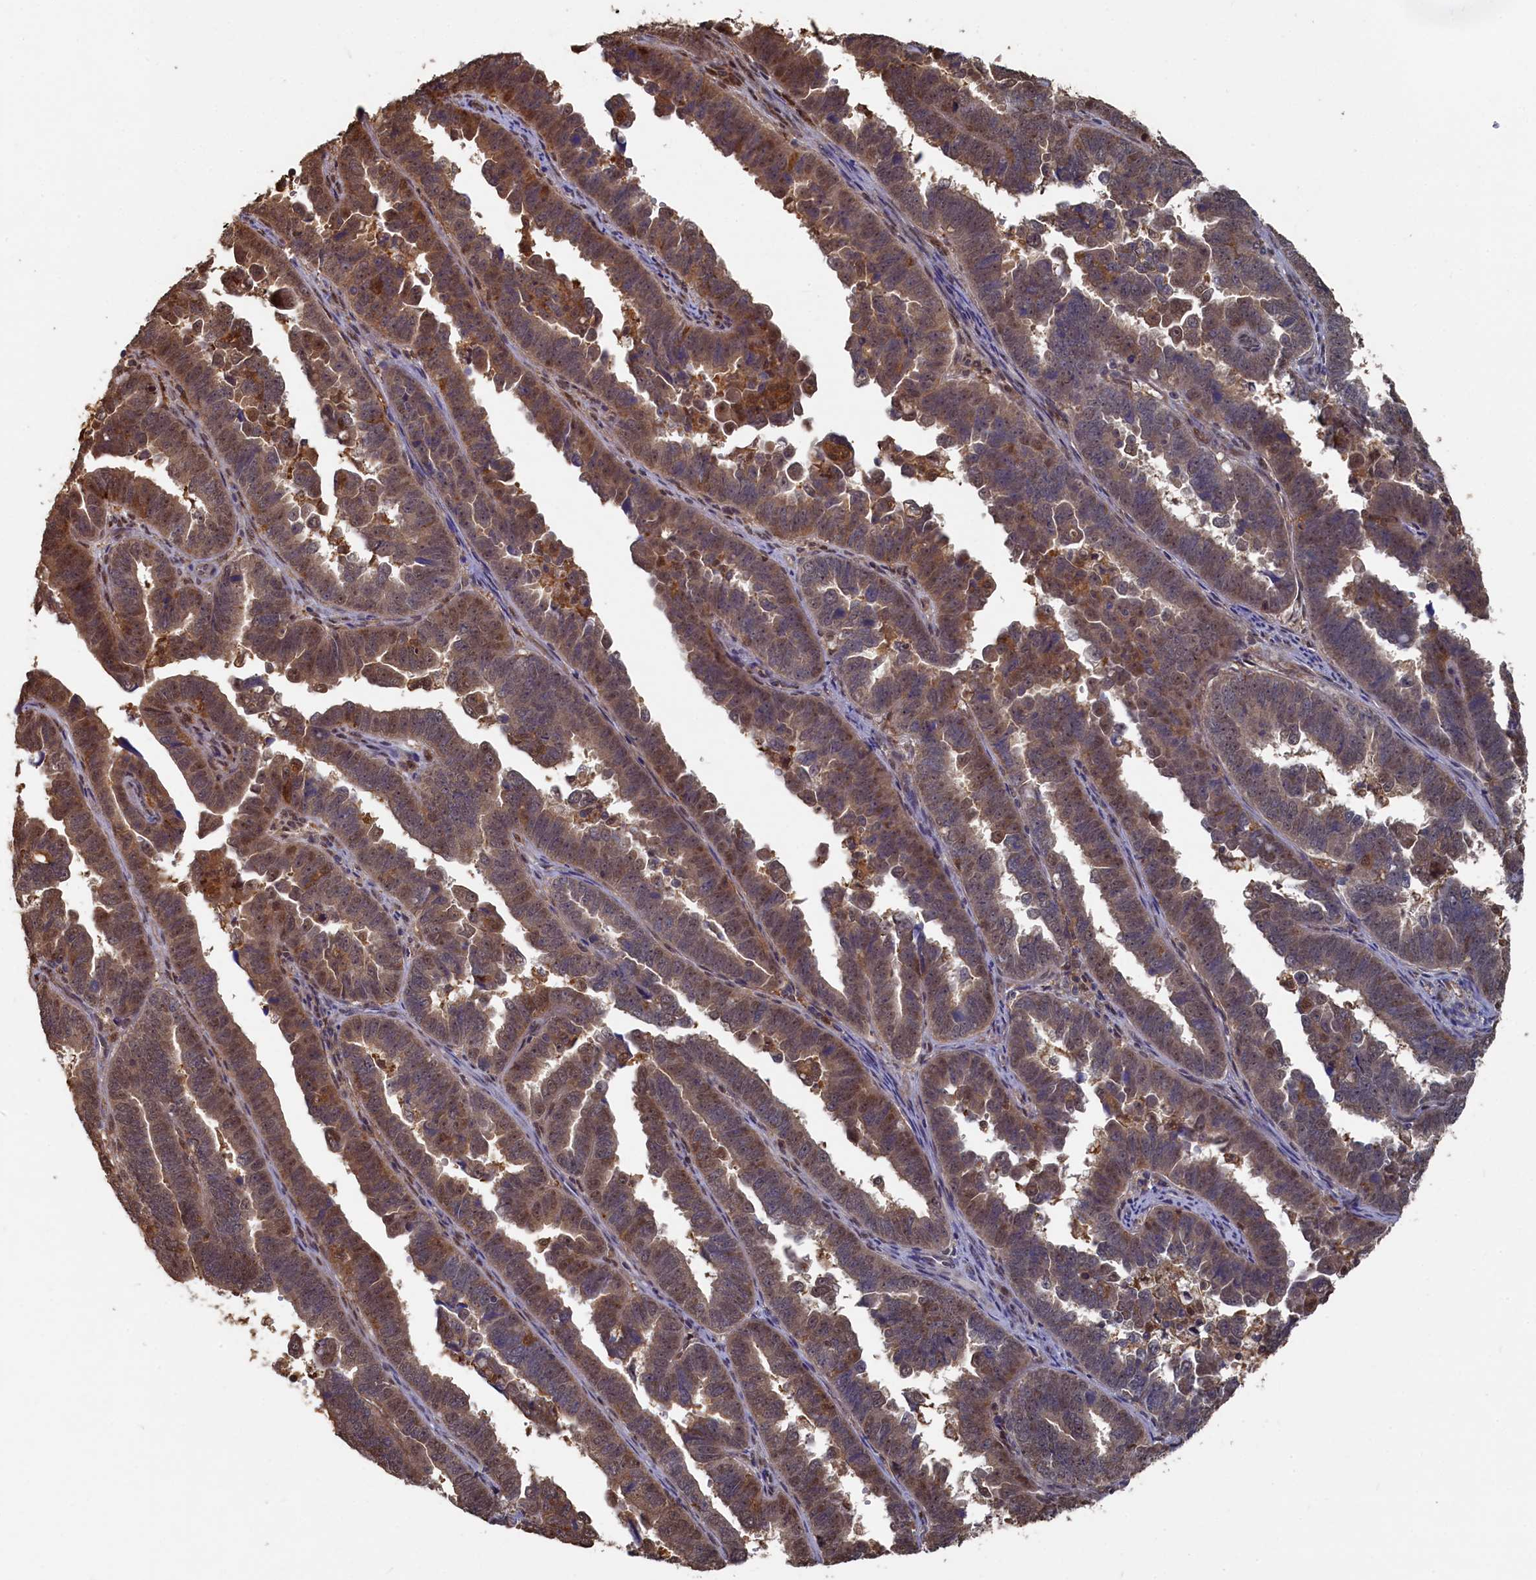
{"staining": {"intensity": "strong", "quantity": ">75%", "location": "cytoplasmic/membranous,nuclear"}, "tissue": "endometrial cancer", "cell_type": "Tumor cells", "image_type": "cancer", "snomed": [{"axis": "morphology", "description": "Adenocarcinoma, NOS"}, {"axis": "topography", "description": "Endometrium"}], "caption": "This histopathology image shows endometrial cancer stained with immunohistochemistry to label a protein in brown. The cytoplasmic/membranous and nuclear of tumor cells show strong positivity for the protein. Nuclei are counter-stained blue.", "gene": "UCHL3", "patient": {"sex": "female", "age": 75}}